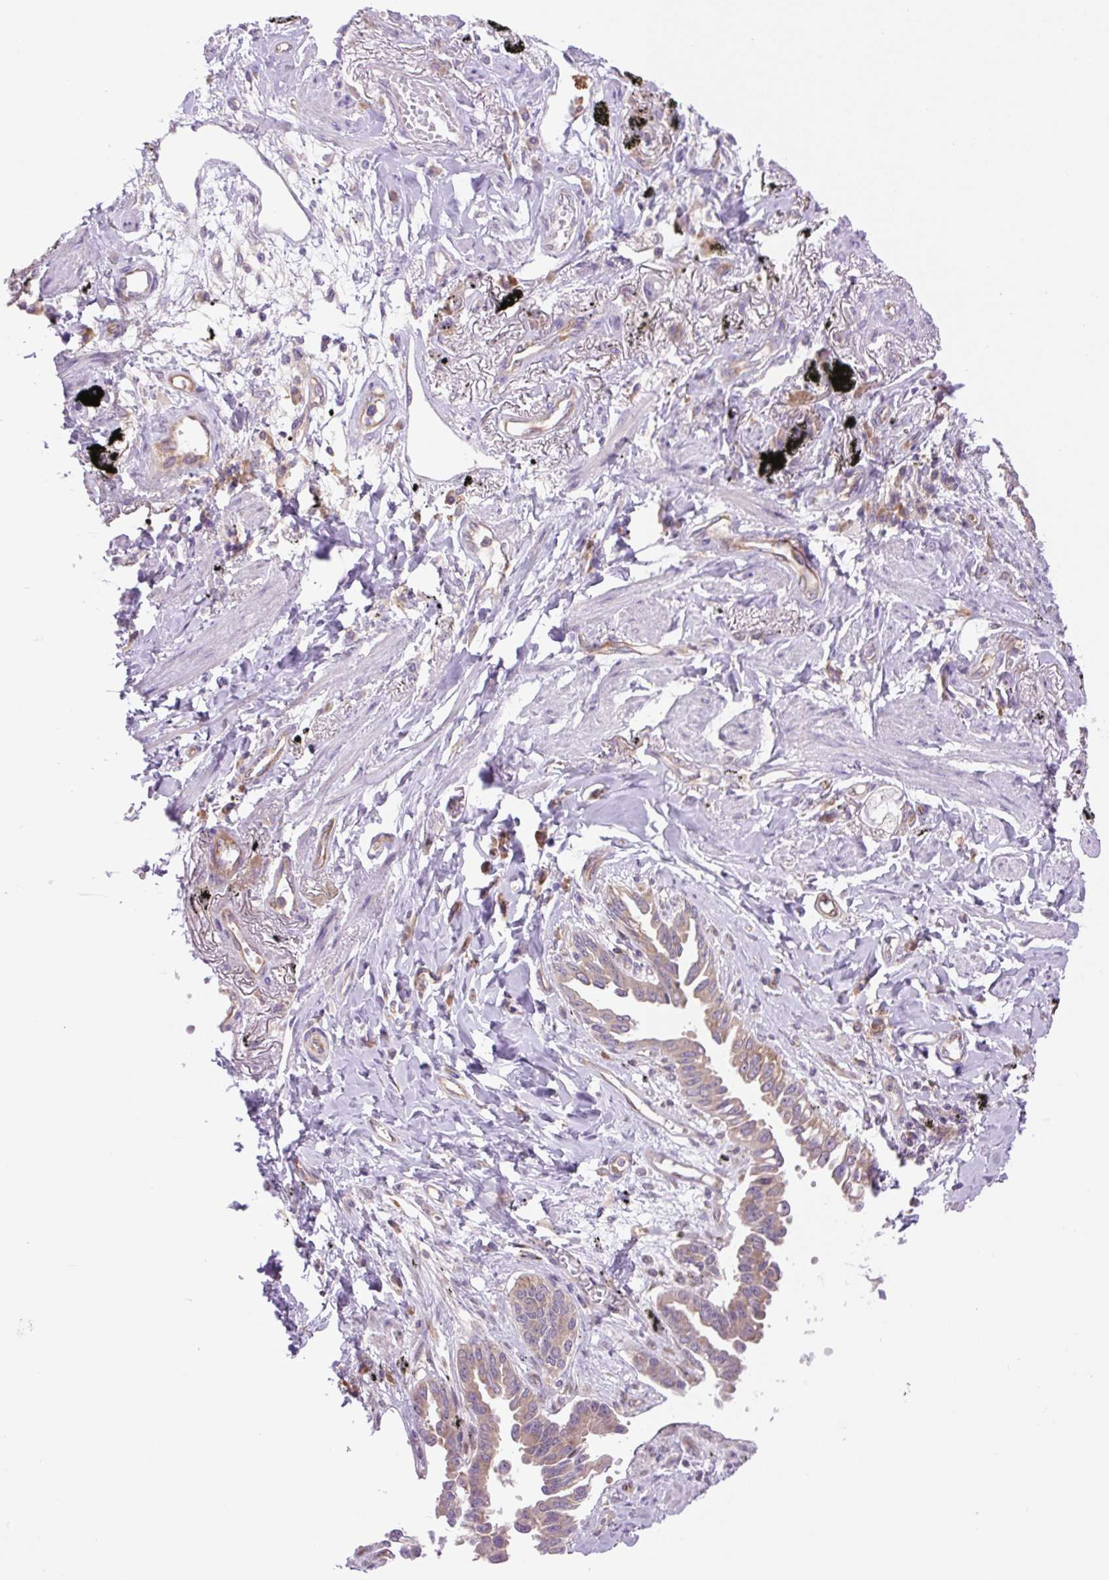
{"staining": {"intensity": "weak", "quantity": "25%-75%", "location": "cytoplasmic/membranous"}, "tissue": "lung cancer", "cell_type": "Tumor cells", "image_type": "cancer", "snomed": [{"axis": "morphology", "description": "Adenocarcinoma, NOS"}, {"axis": "topography", "description": "Lung"}], "caption": "Protein analysis of lung cancer tissue exhibits weak cytoplasmic/membranous positivity in approximately 25%-75% of tumor cells.", "gene": "MINK1", "patient": {"sex": "male", "age": 67}}